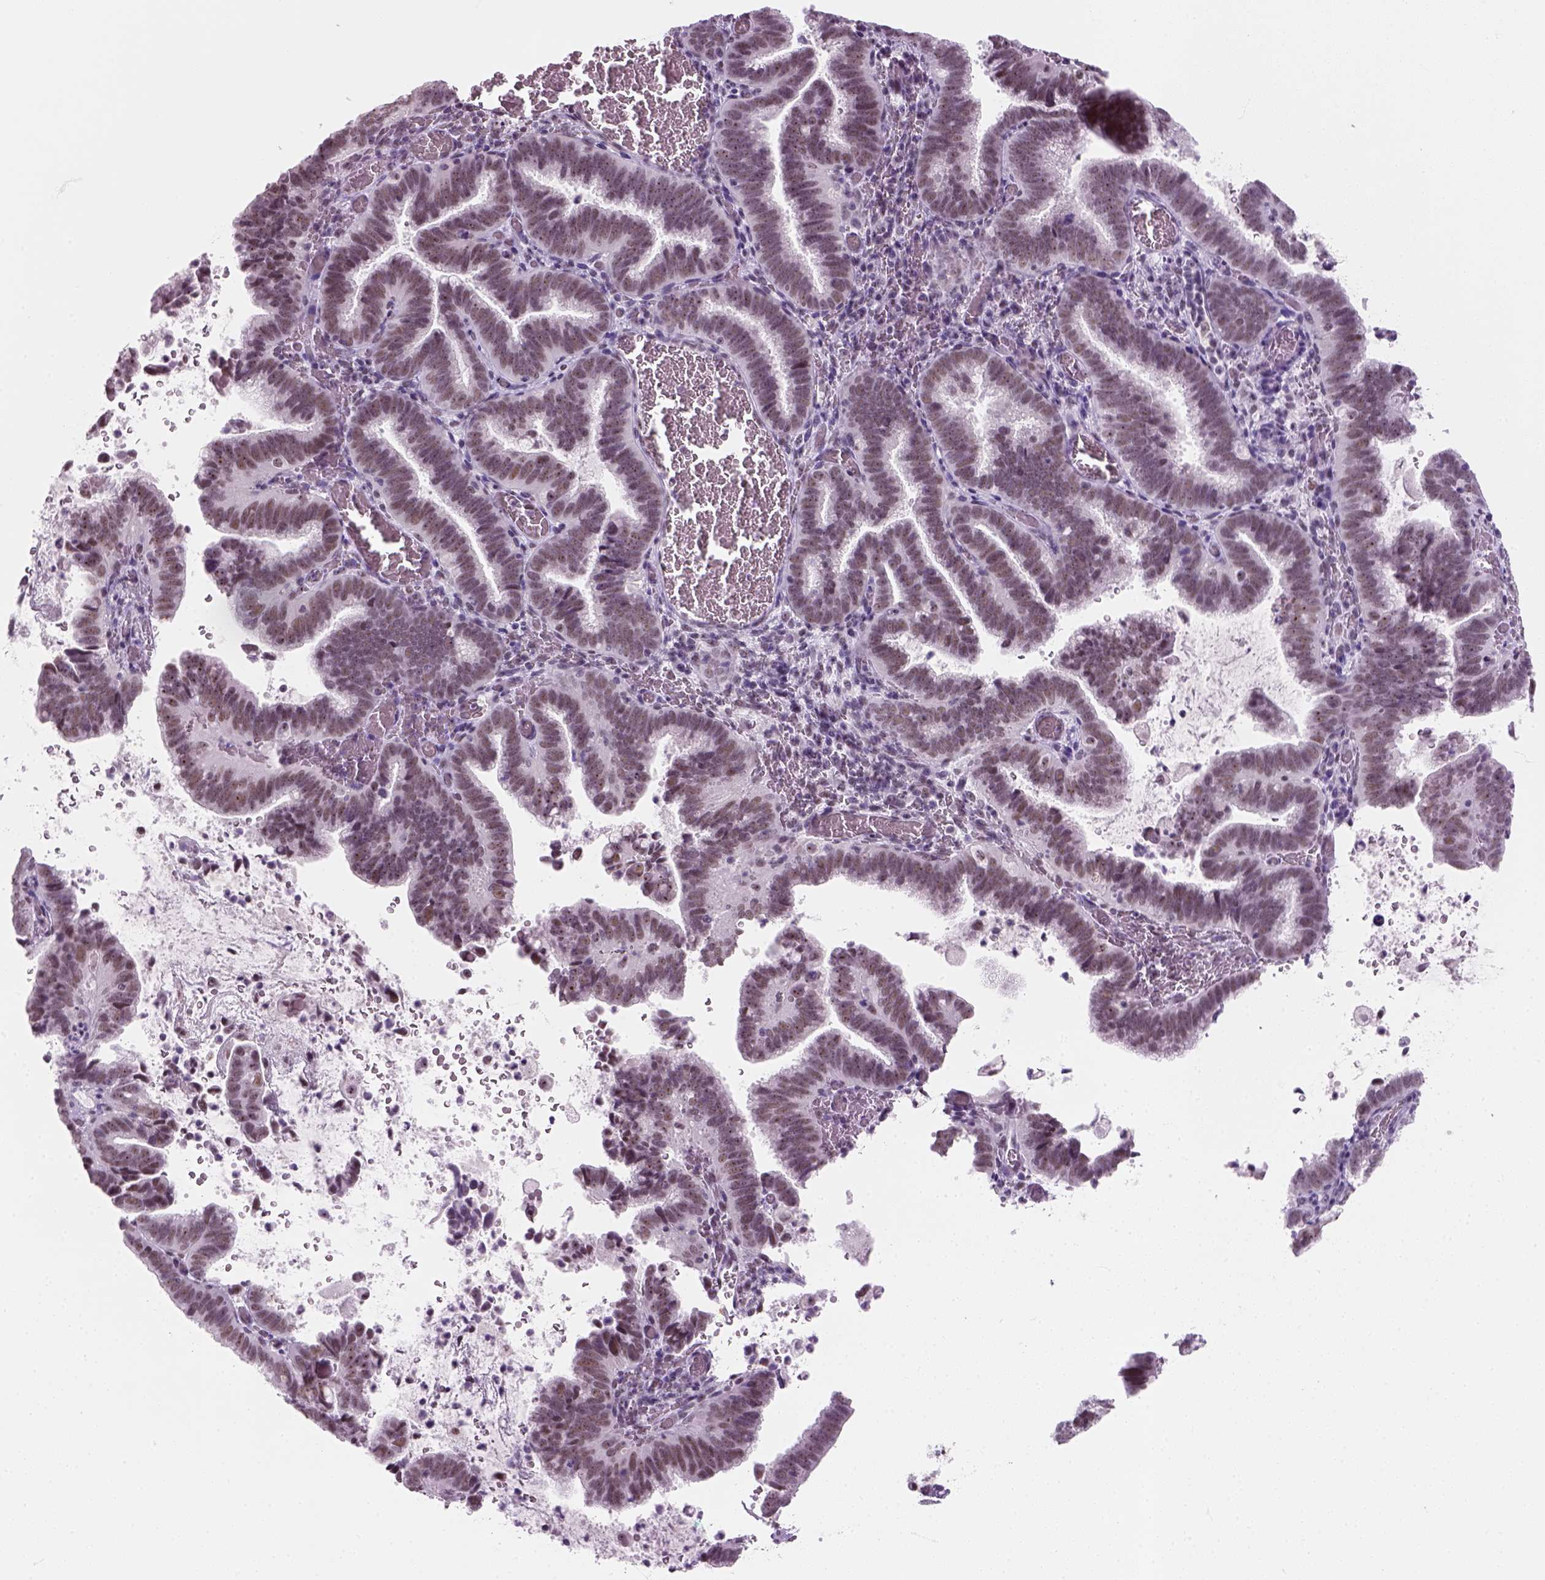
{"staining": {"intensity": "weak", "quantity": ">75%", "location": "nuclear"}, "tissue": "cervical cancer", "cell_type": "Tumor cells", "image_type": "cancer", "snomed": [{"axis": "morphology", "description": "Adenocarcinoma, NOS"}, {"axis": "topography", "description": "Cervix"}], "caption": "Brown immunohistochemical staining in human cervical cancer (adenocarcinoma) shows weak nuclear expression in approximately >75% of tumor cells. (DAB IHC with brightfield microscopy, high magnification).", "gene": "ZNF865", "patient": {"sex": "female", "age": 61}}